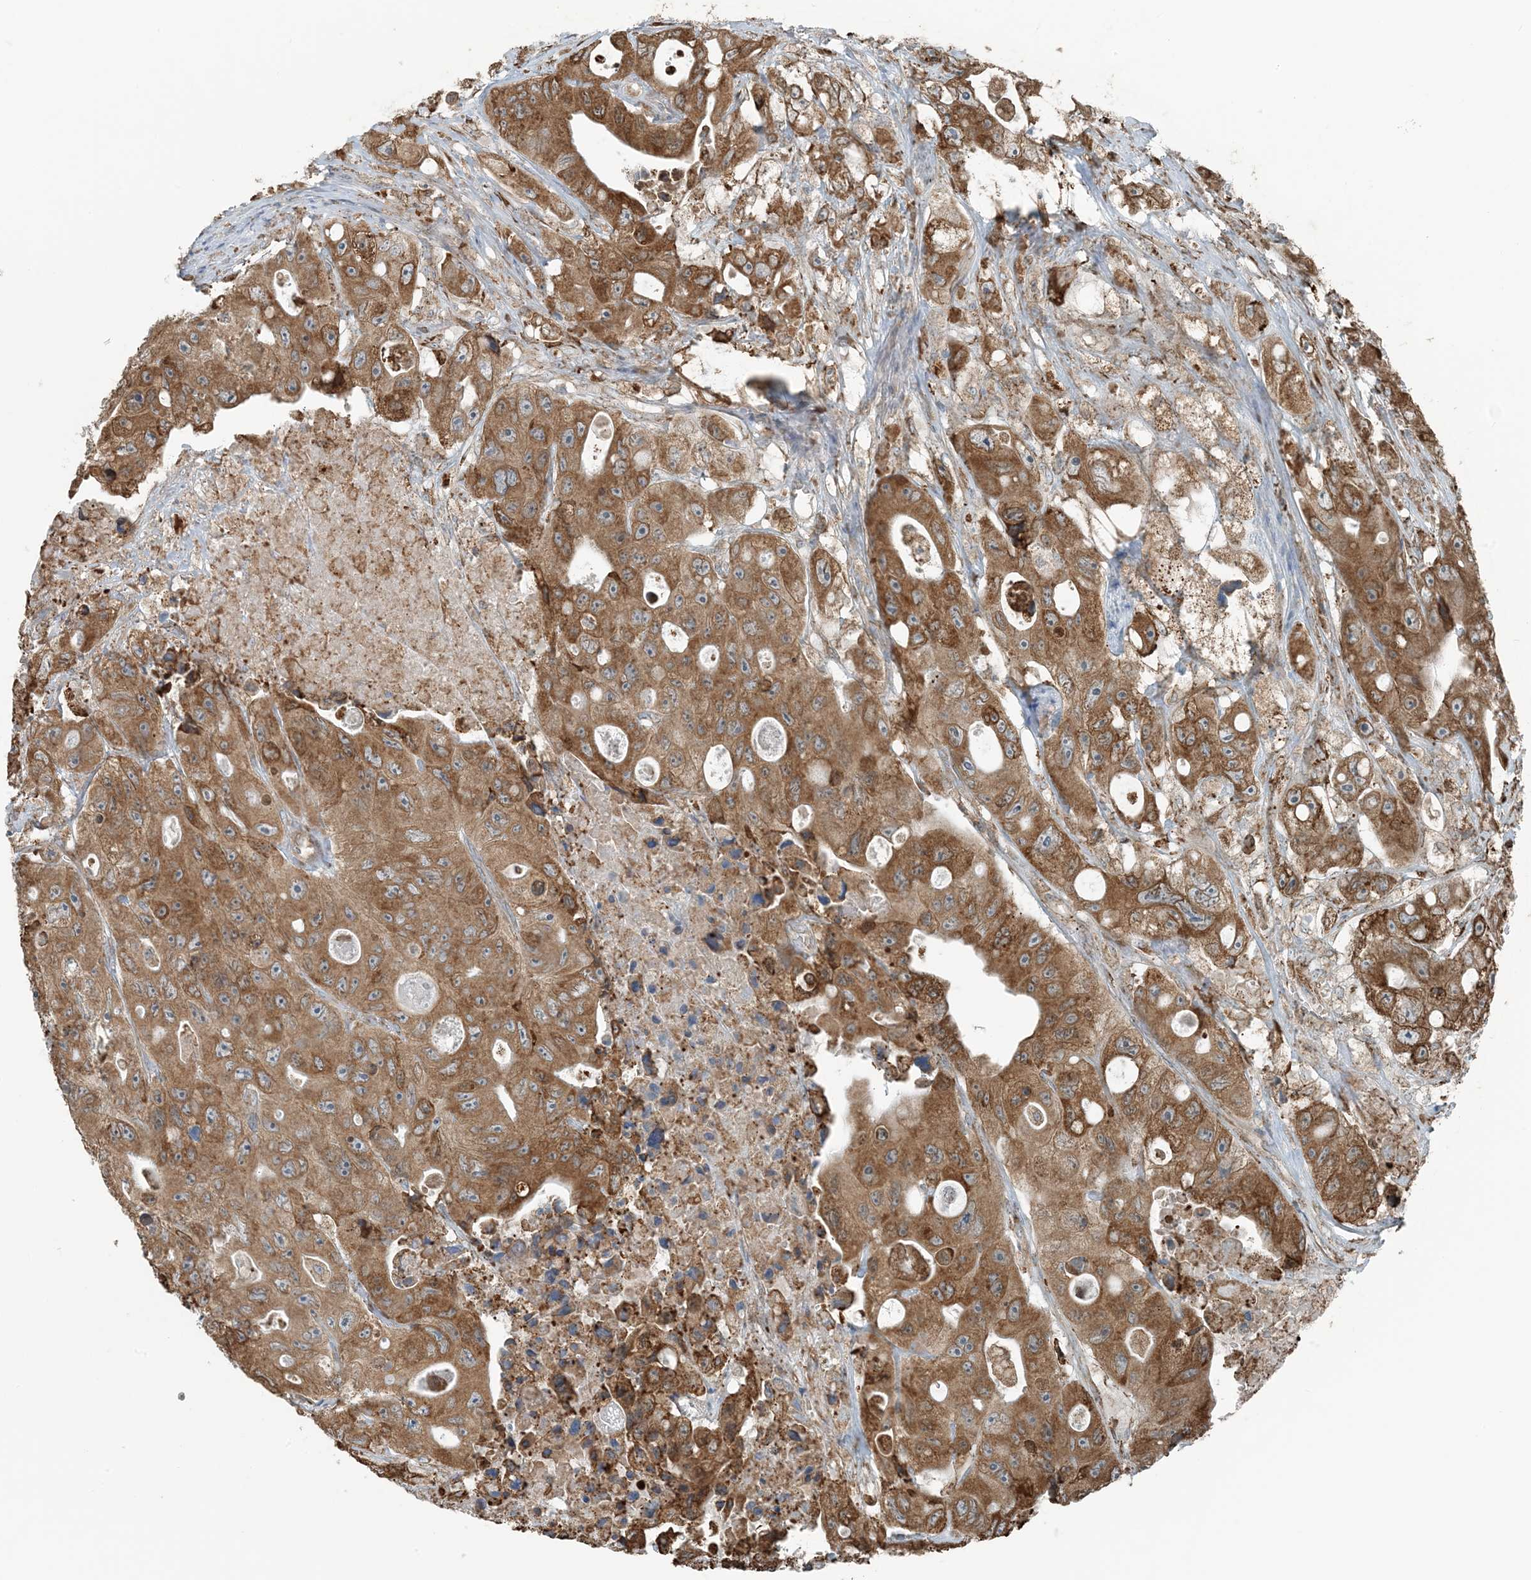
{"staining": {"intensity": "moderate", "quantity": ">75%", "location": "cytoplasmic/membranous"}, "tissue": "colorectal cancer", "cell_type": "Tumor cells", "image_type": "cancer", "snomed": [{"axis": "morphology", "description": "Adenocarcinoma, NOS"}, {"axis": "topography", "description": "Colon"}], "caption": "A histopathology image of colorectal cancer stained for a protein shows moderate cytoplasmic/membranous brown staining in tumor cells.", "gene": "CERKL", "patient": {"sex": "female", "age": 46}}